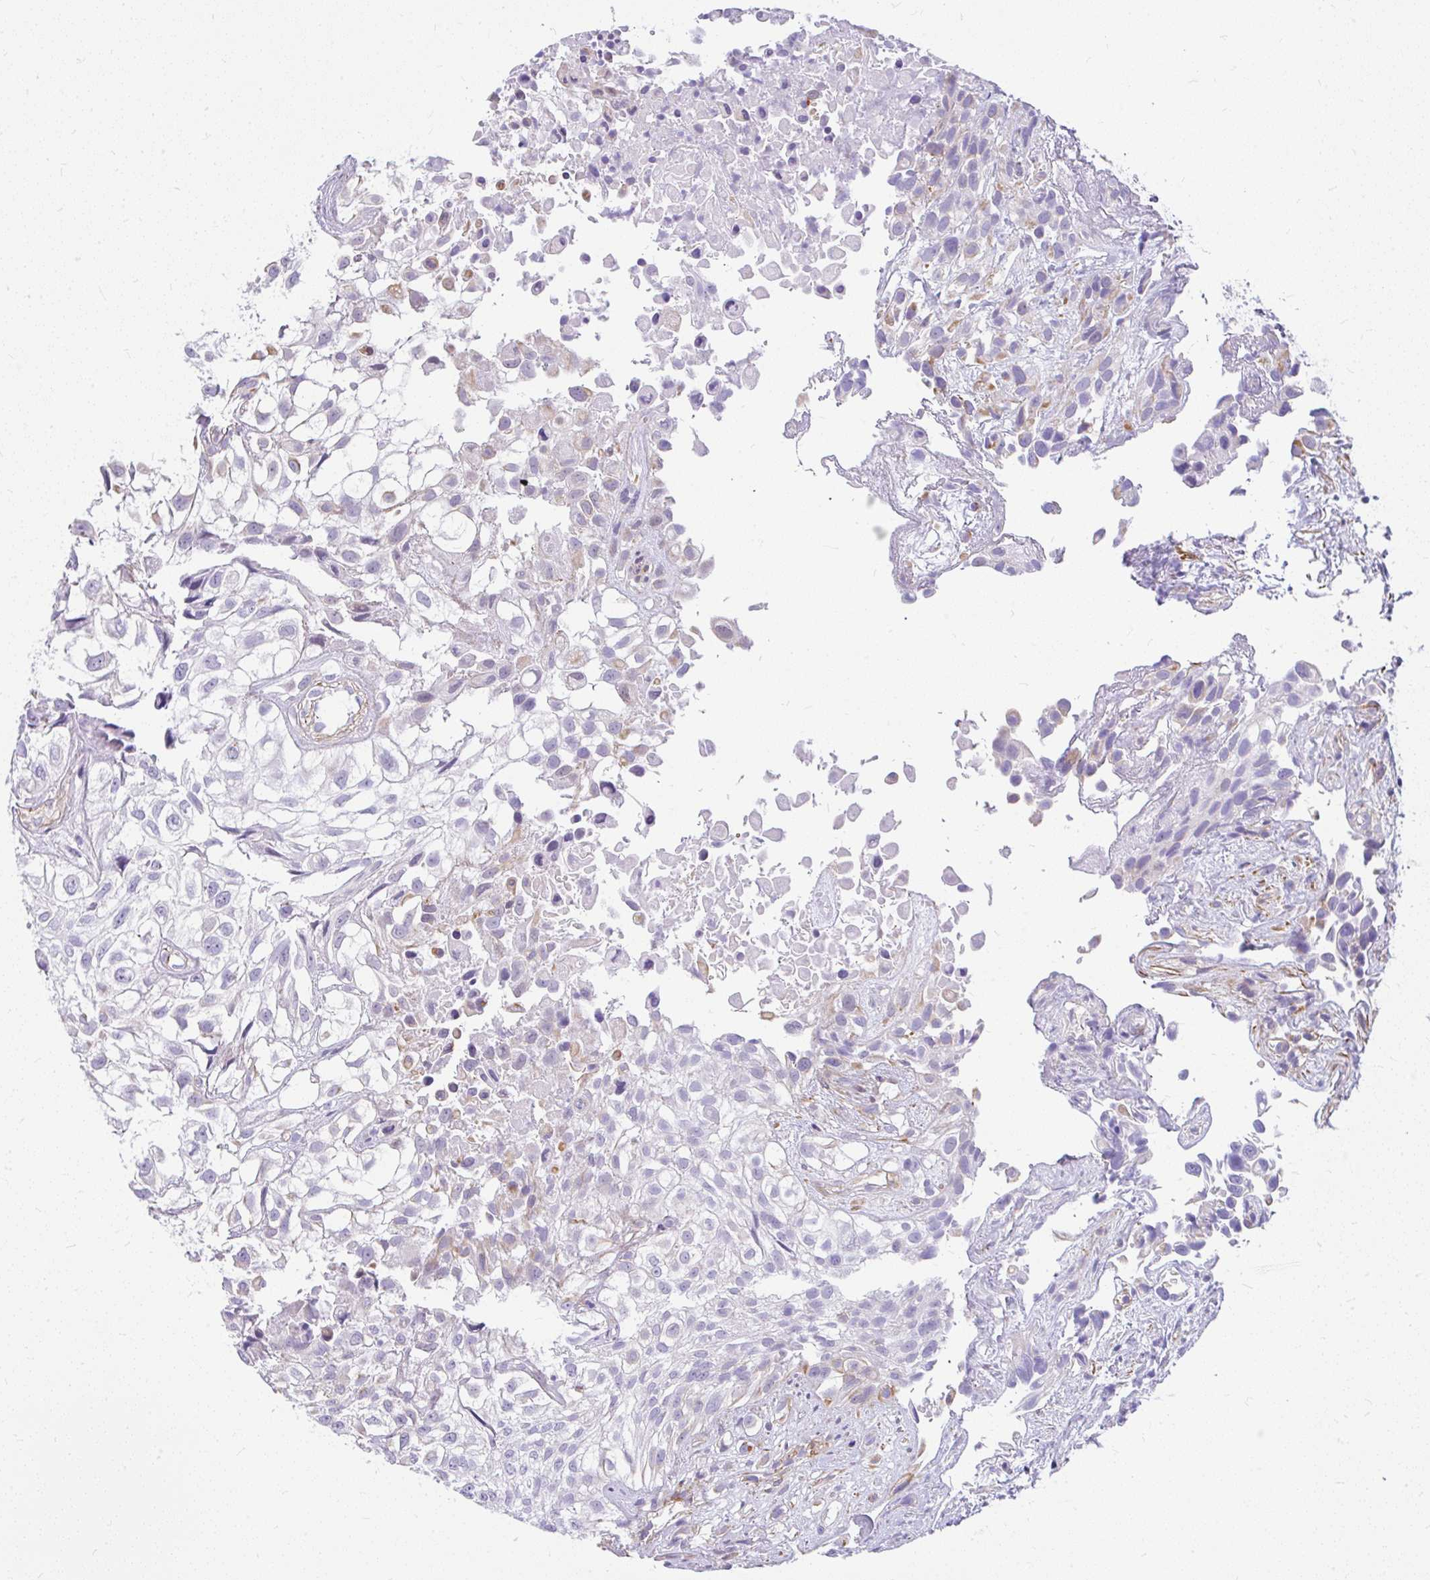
{"staining": {"intensity": "weak", "quantity": "<25%", "location": "cytoplasmic/membranous"}, "tissue": "urothelial cancer", "cell_type": "Tumor cells", "image_type": "cancer", "snomed": [{"axis": "morphology", "description": "Urothelial carcinoma, High grade"}, {"axis": "topography", "description": "Urinary bladder"}], "caption": "Immunohistochemical staining of urothelial cancer demonstrates no significant positivity in tumor cells.", "gene": "FAM83C", "patient": {"sex": "male", "age": 56}}